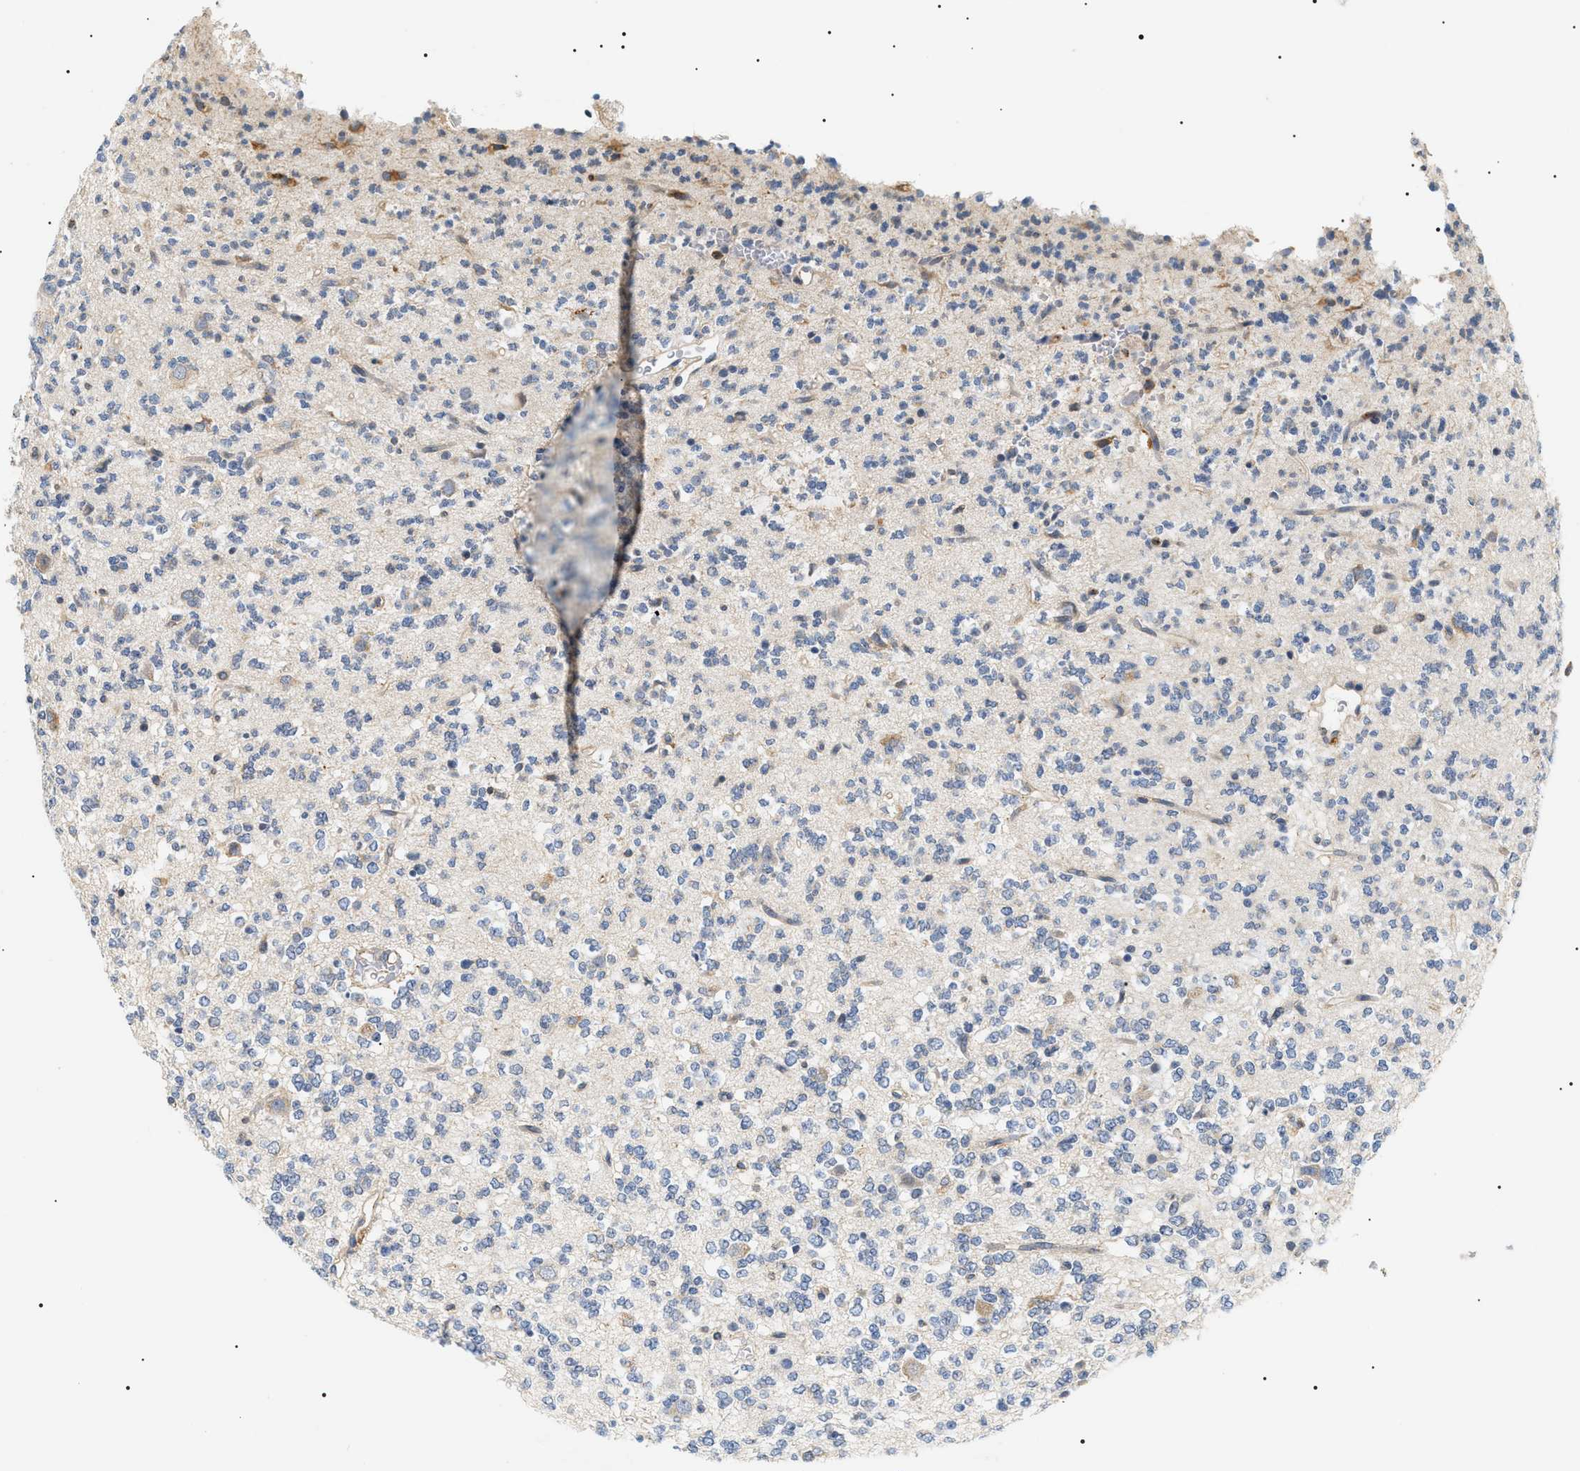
{"staining": {"intensity": "weak", "quantity": "<25%", "location": "cytoplasmic/membranous"}, "tissue": "glioma", "cell_type": "Tumor cells", "image_type": "cancer", "snomed": [{"axis": "morphology", "description": "Glioma, malignant, Low grade"}, {"axis": "topography", "description": "Brain"}], "caption": "The immunohistochemistry (IHC) image has no significant staining in tumor cells of malignant glioma (low-grade) tissue.", "gene": "HSD17B11", "patient": {"sex": "male", "age": 38}}